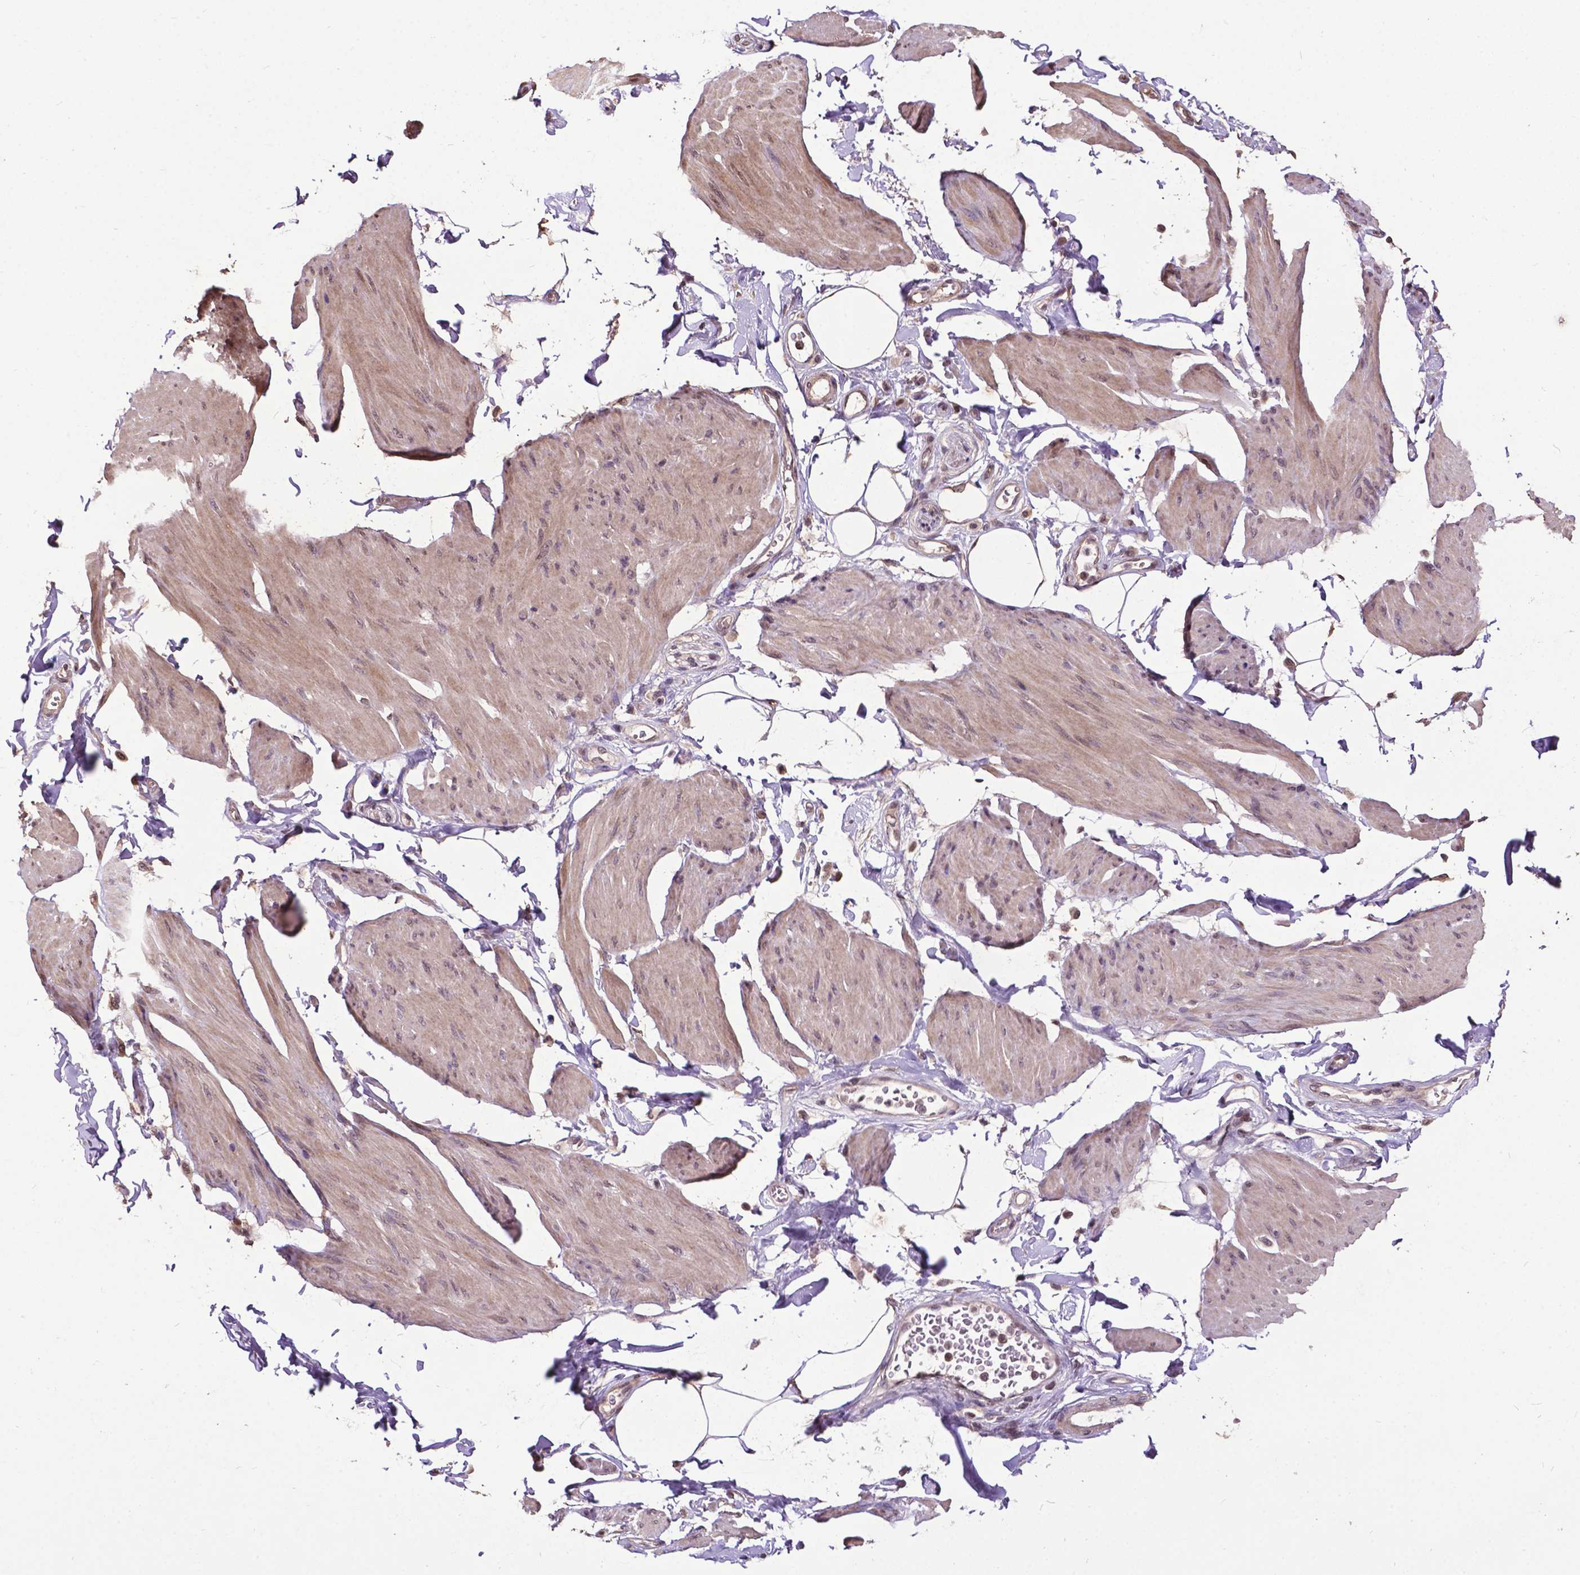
{"staining": {"intensity": "weak", "quantity": "25%-75%", "location": "cytoplasmic/membranous"}, "tissue": "smooth muscle", "cell_type": "Smooth muscle cells", "image_type": "normal", "snomed": [{"axis": "morphology", "description": "Normal tissue, NOS"}, {"axis": "topography", "description": "Adipose tissue"}, {"axis": "topography", "description": "Smooth muscle"}, {"axis": "topography", "description": "Peripheral nerve tissue"}], "caption": "Protein analysis of normal smooth muscle displays weak cytoplasmic/membranous staining in approximately 25%-75% of smooth muscle cells.", "gene": "GLRA2", "patient": {"sex": "male", "age": 83}}